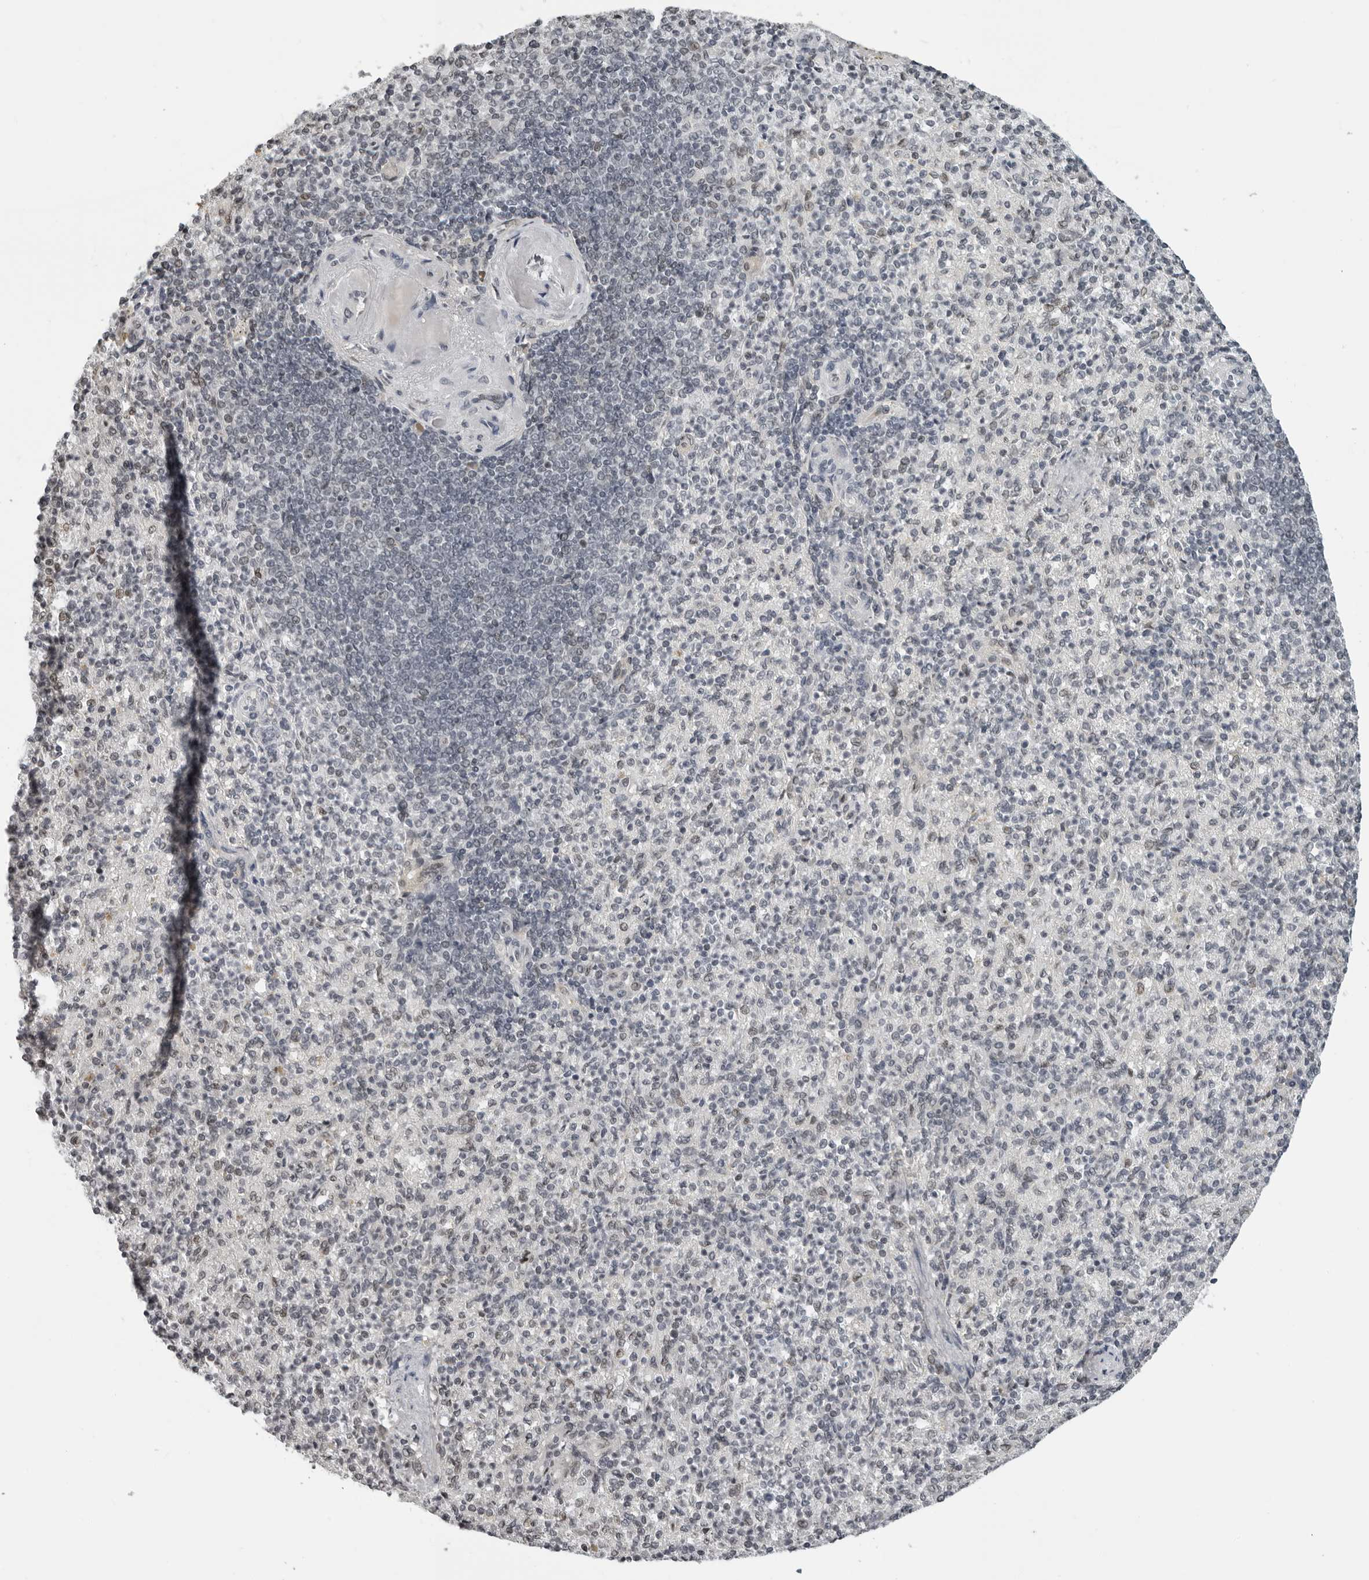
{"staining": {"intensity": "negative", "quantity": "none", "location": "none"}, "tissue": "spleen", "cell_type": "Cells in red pulp", "image_type": "normal", "snomed": [{"axis": "morphology", "description": "Normal tissue, NOS"}, {"axis": "topography", "description": "Spleen"}], "caption": "The photomicrograph displays no significant positivity in cells in red pulp of spleen.", "gene": "MAF", "patient": {"sex": "female", "age": 74}}